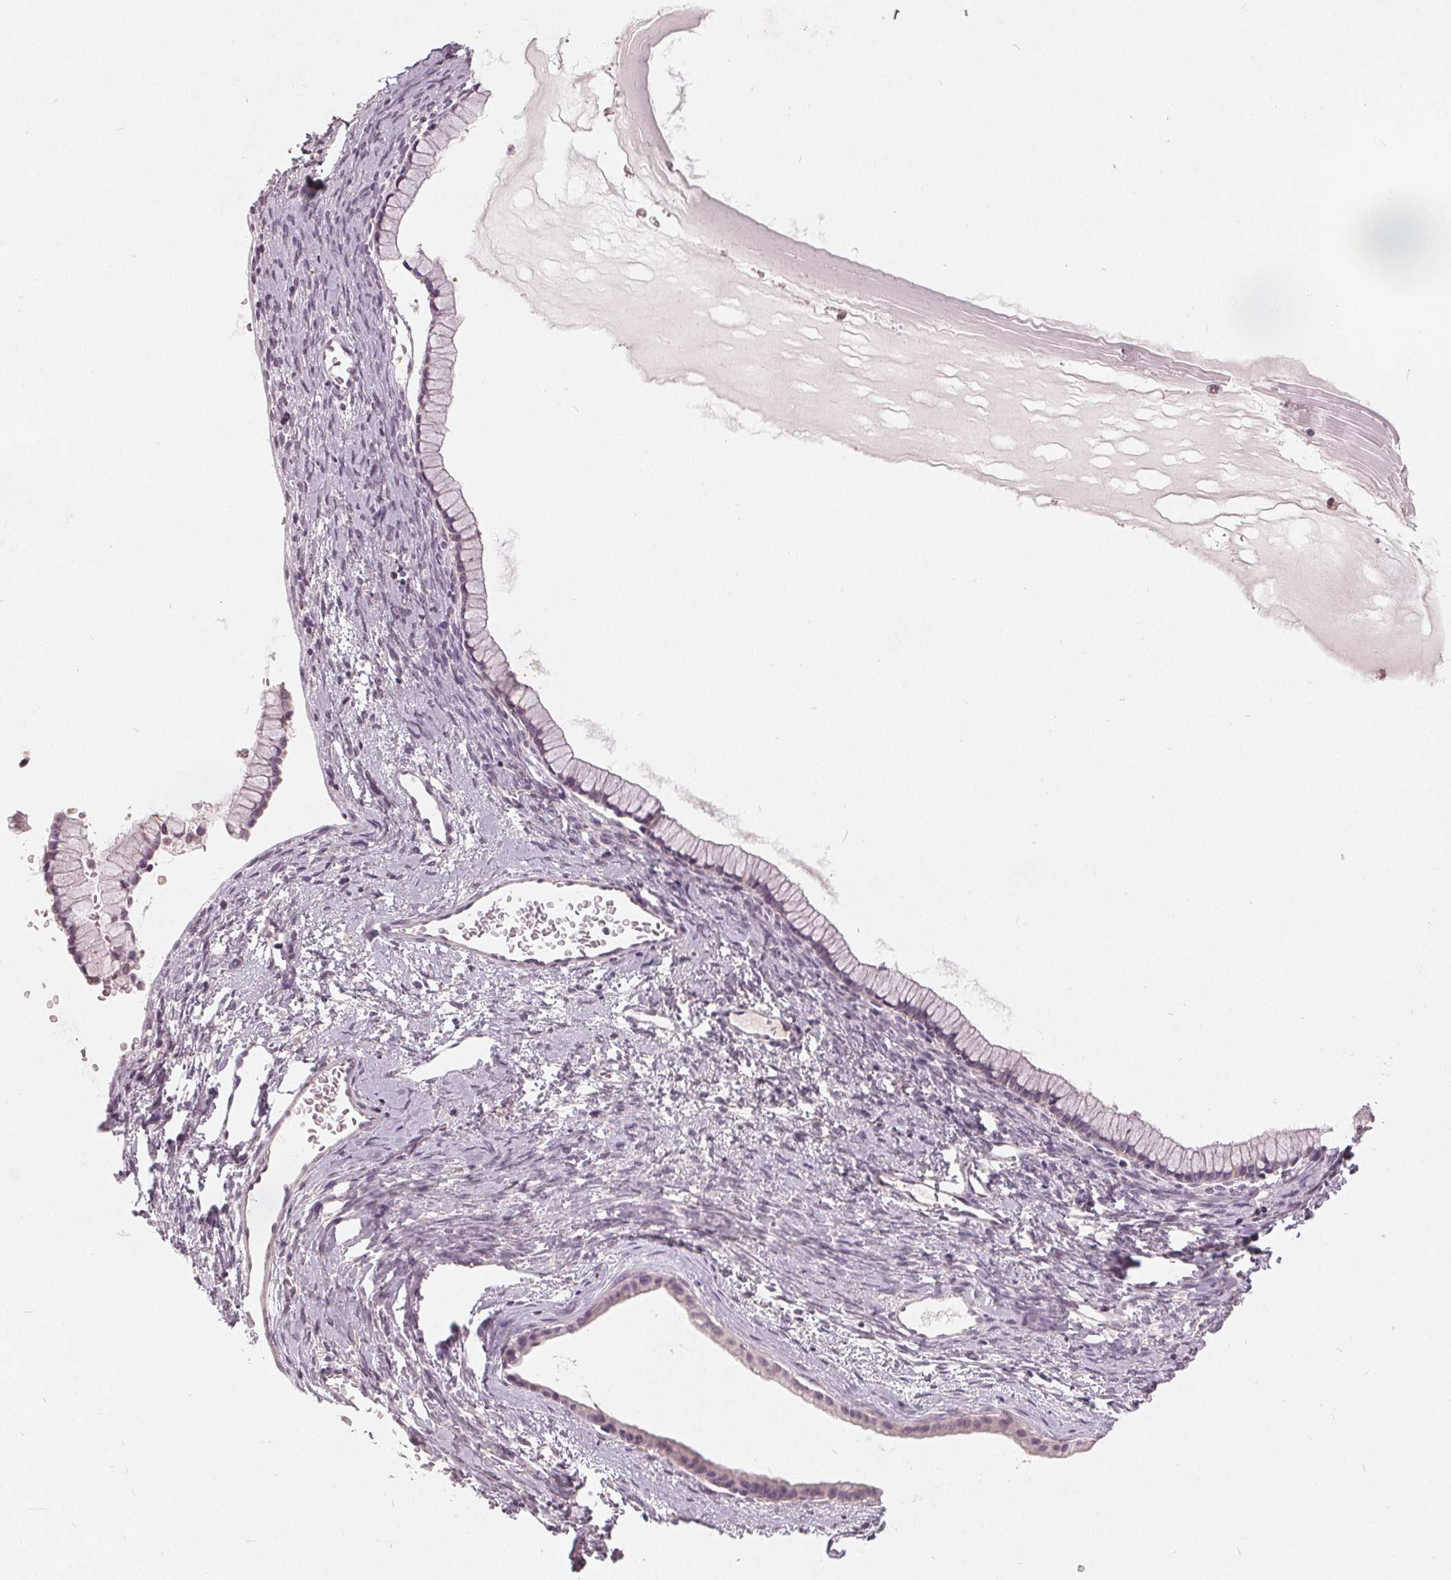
{"staining": {"intensity": "negative", "quantity": "none", "location": "none"}, "tissue": "ovarian cancer", "cell_type": "Tumor cells", "image_type": "cancer", "snomed": [{"axis": "morphology", "description": "Cystadenocarcinoma, mucinous, NOS"}, {"axis": "topography", "description": "Ovary"}], "caption": "DAB immunohistochemical staining of human mucinous cystadenocarcinoma (ovarian) displays no significant staining in tumor cells. (Stains: DAB IHC with hematoxylin counter stain, Microscopy: brightfield microscopy at high magnification).", "gene": "TRIM60", "patient": {"sex": "female", "age": 41}}